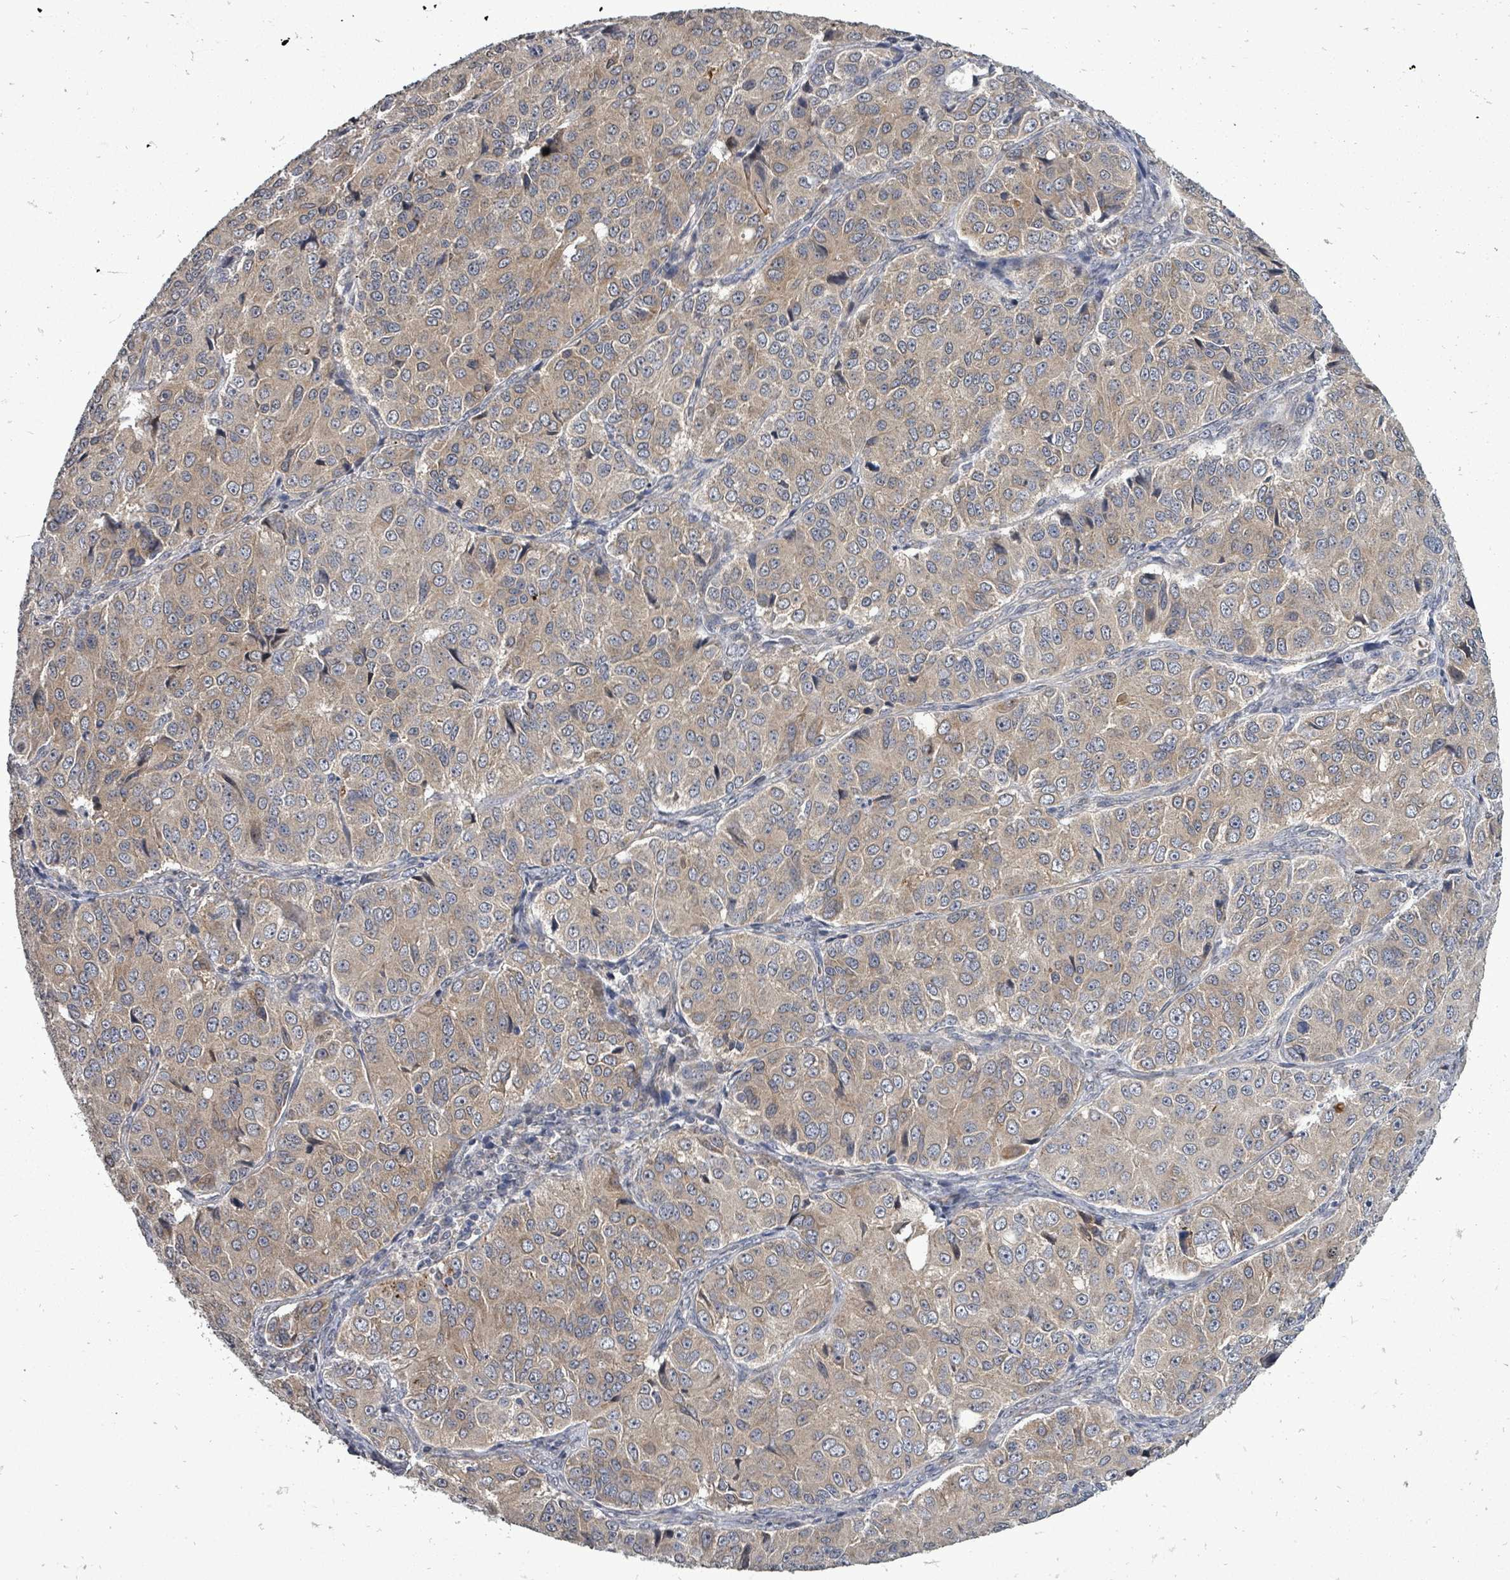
{"staining": {"intensity": "weak", "quantity": "25%-75%", "location": "cytoplasmic/membranous"}, "tissue": "ovarian cancer", "cell_type": "Tumor cells", "image_type": "cancer", "snomed": [{"axis": "morphology", "description": "Carcinoma, endometroid"}, {"axis": "topography", "description": "Ovary"}], "caption": "Tumor cells reveal weak cytoplasmic/membranous staining in approximately 25%-75% of cells in ovarian cancer. (DAB IHC with brightfield microscopy, high magnification).", "gene": "RALGAPB", "patient": {"sex": "female", "age": 51}}